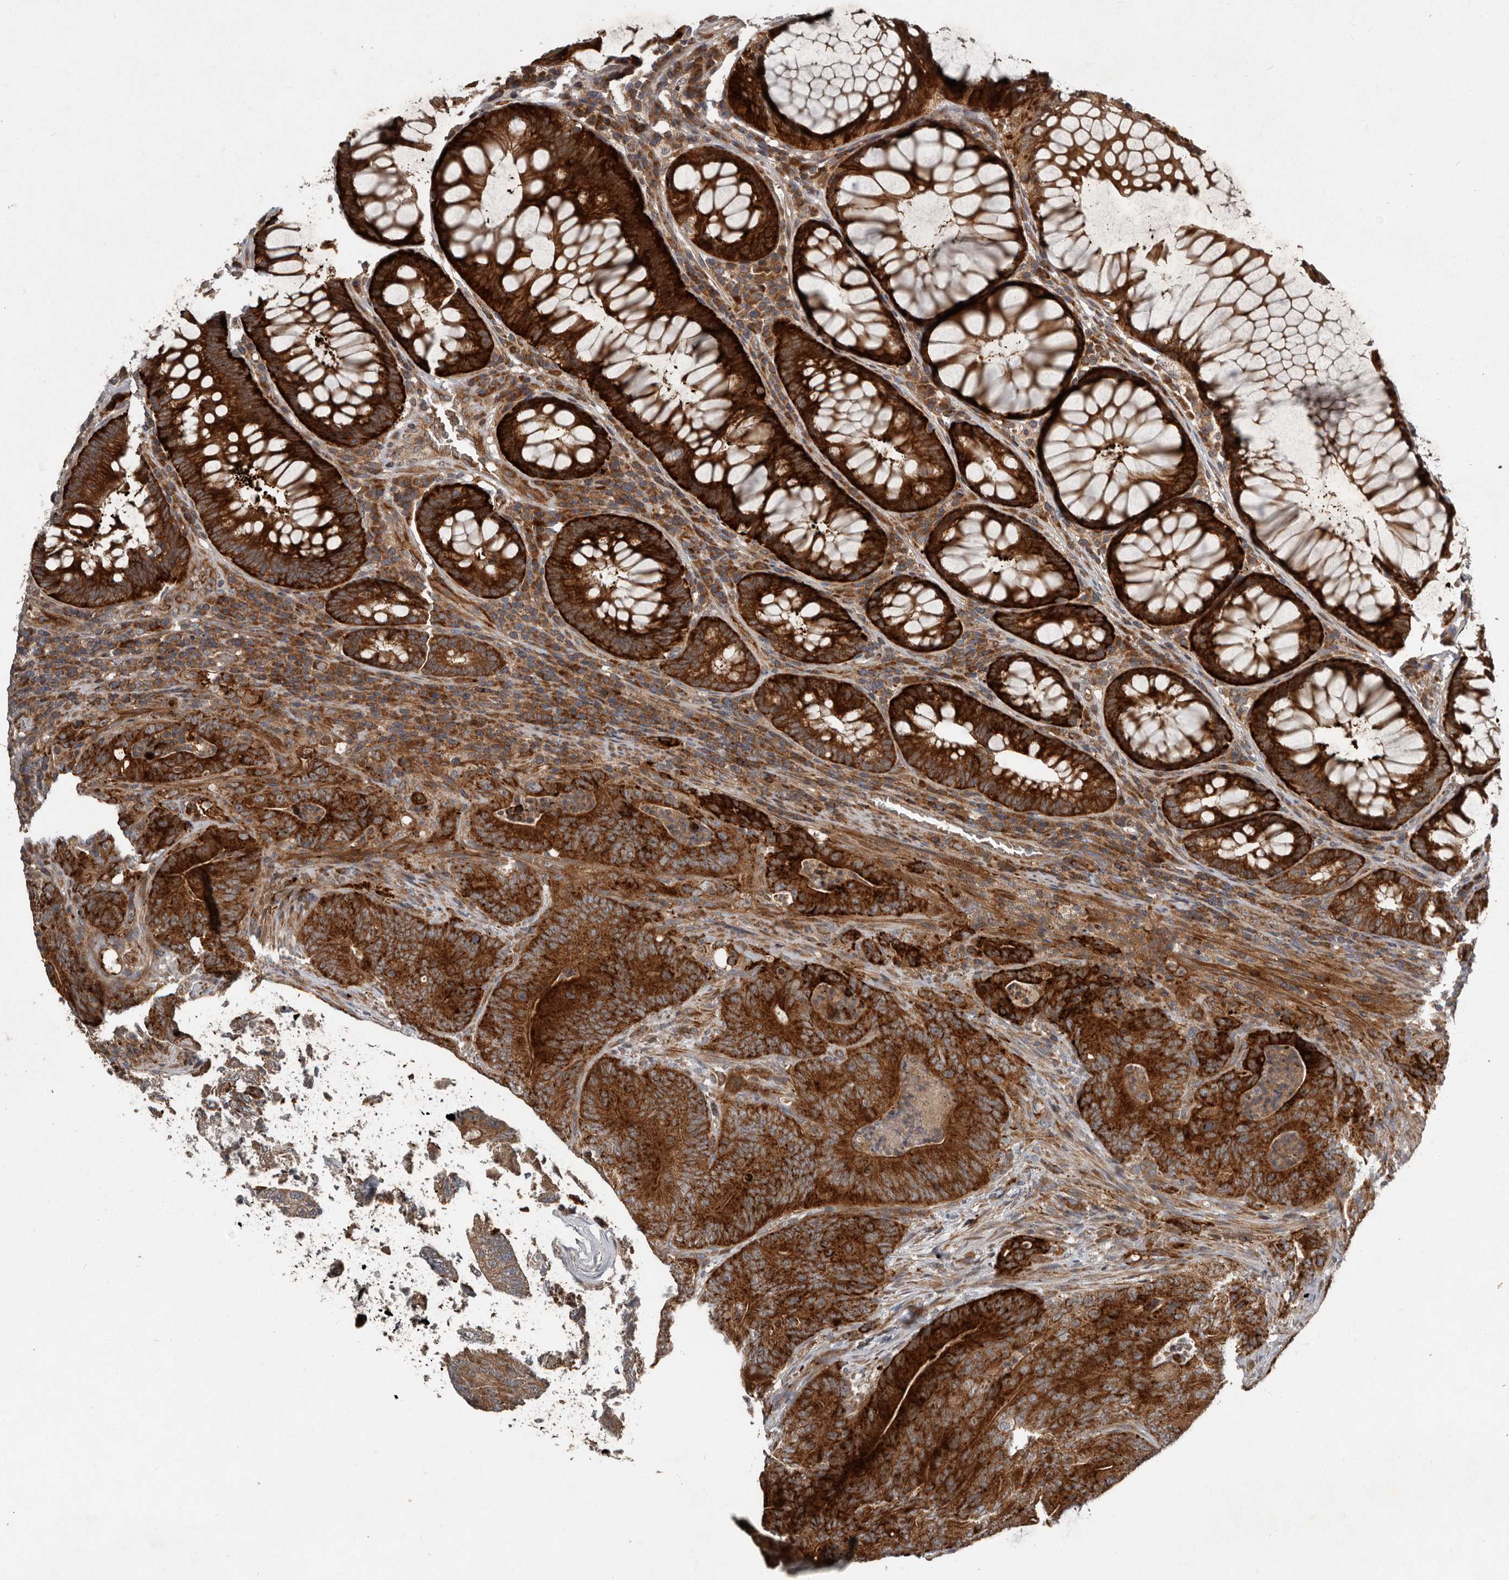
{"staining": {"intensity": "strong", "quantity": ">75%", "location": "cytoplasmic/membranous"}, "tissue": "colorectal cancer", "cell_type": "Tumor cells", "image_type": "cancer", "snomed": [{"axis": "morphology", "description": "Normal tissue, NOS"}, {"axis": "topography", "description": "Colon"}], "caption": "A brown stain shows strong cytoplasmic/membranous positivity of a protein in human colorectal cancer tumor cells.", "gene": "FBXO31", "patient": {"sex": "female", "age": 82}}